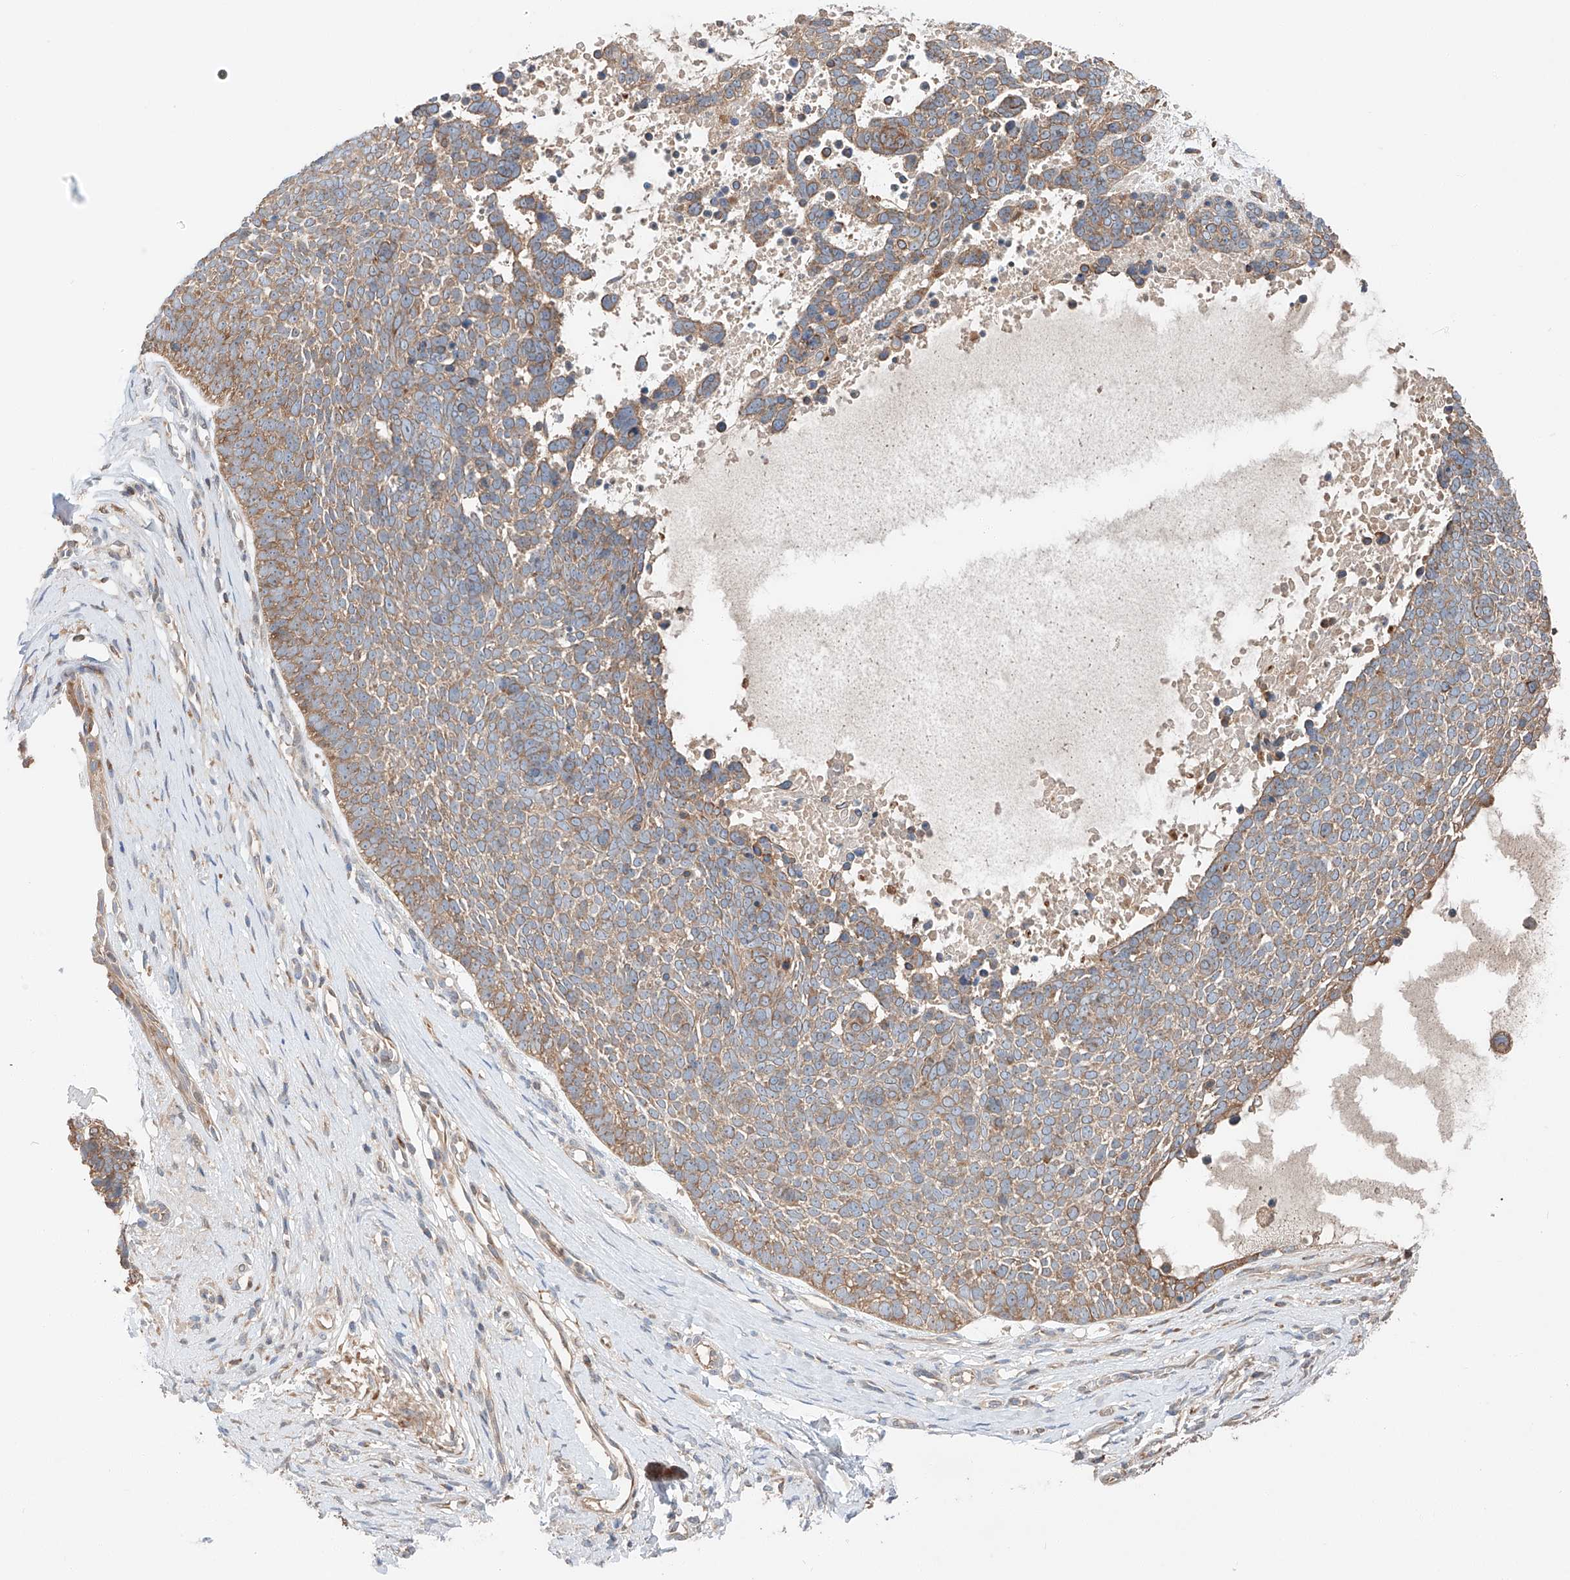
{"staining": {"intensity": "moderate", "quantity": ">75%", "location": "cytoplasmic/membranous"}, "tissue": "skin cancer", "cell_type": "Tumor cells", "image_type": "cancer", "snomed": [{"axis": "morphology", "description": "Basal cell carcinoma"}, {"axis": "topography", "description": "Skin"}], "caption": "IHC of human skin basal cell carcinoma exhibits medium levels of moderate cytoplasmic/membranous positivity in about >75% of tumor cells.", "gene": "RUSC1", "patient": {"sex": "female", "age": 81}}